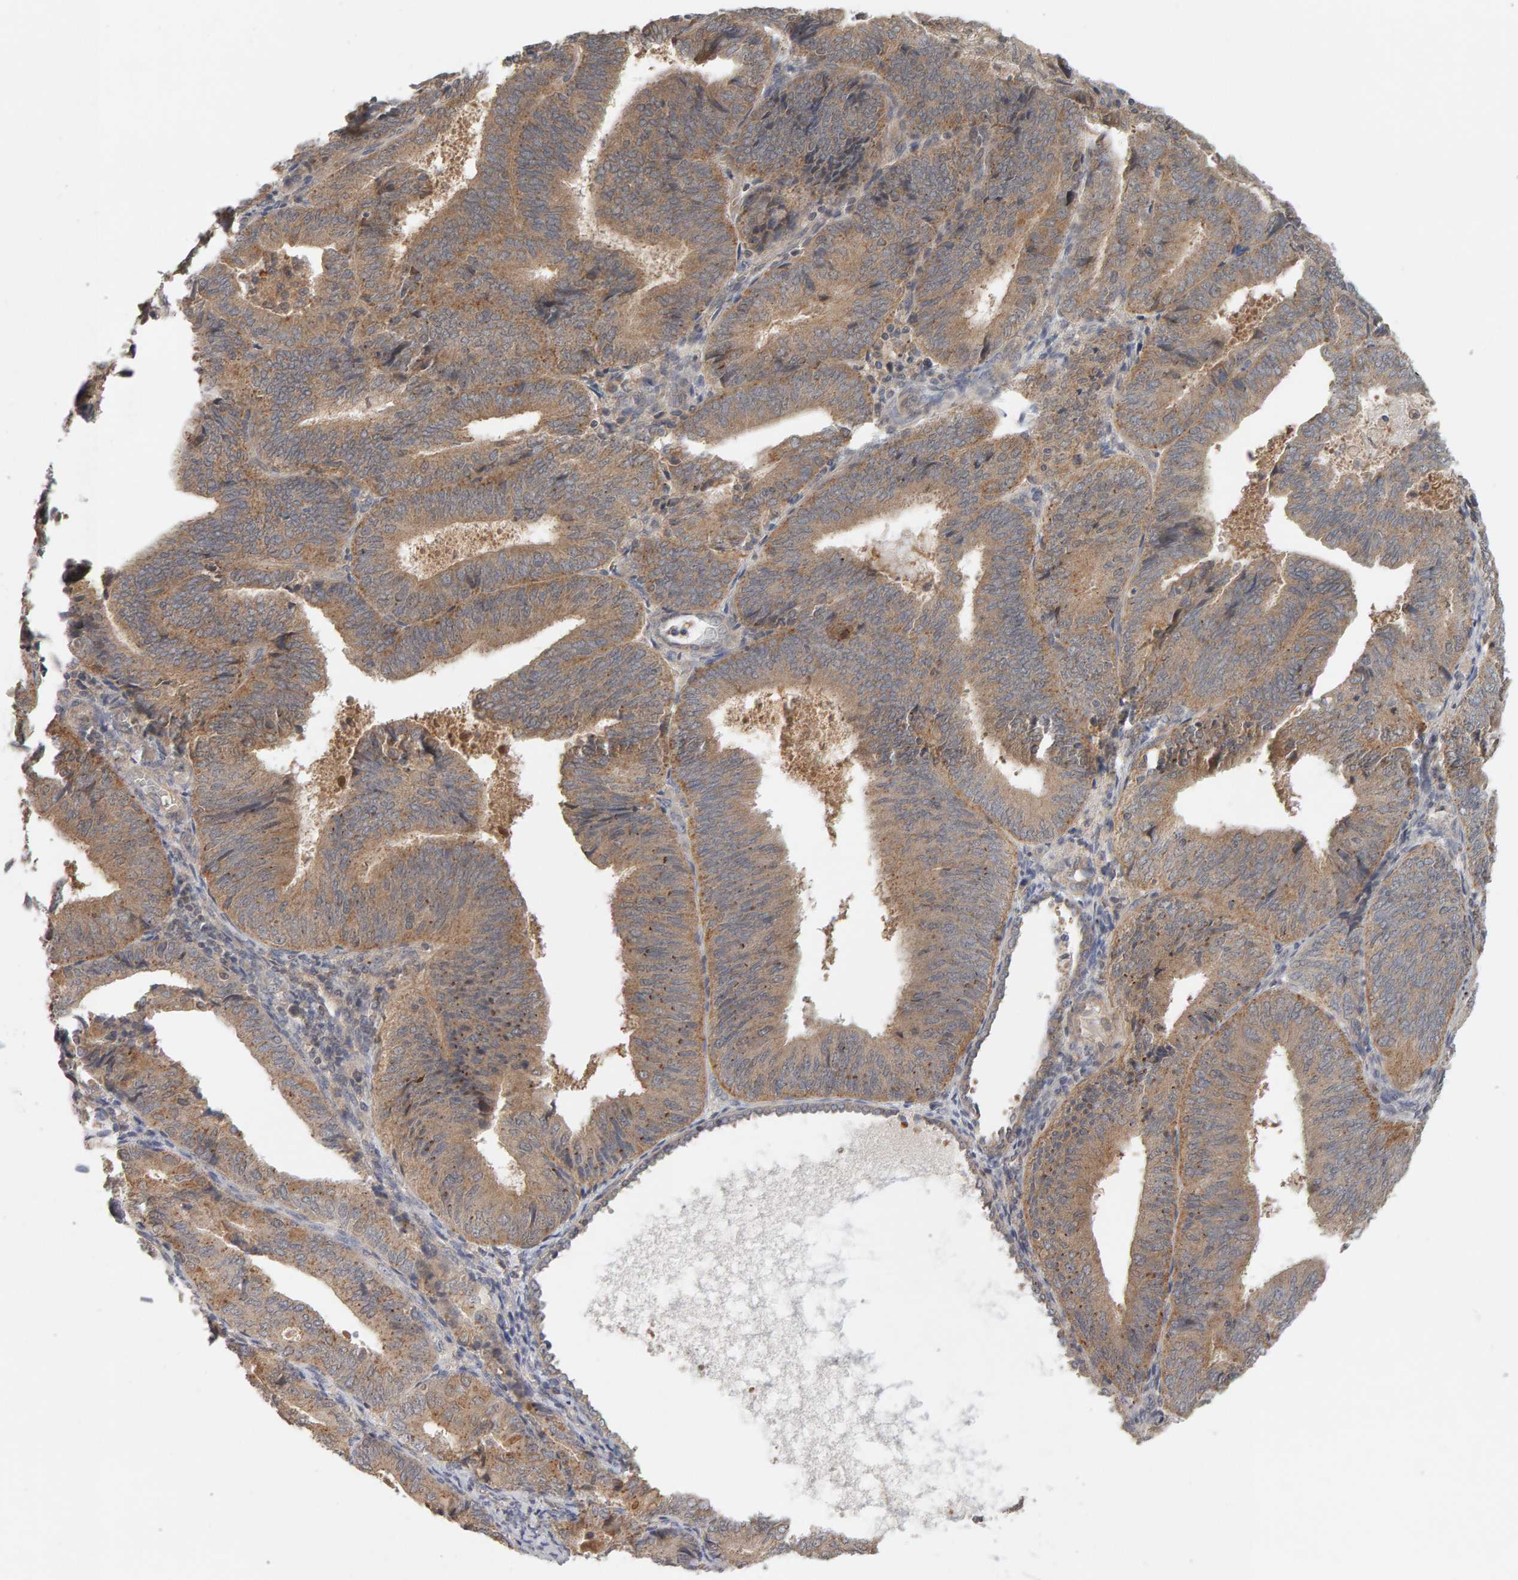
{"staining": {"intensity": "weak", "quantity": ">75%", "location": "cytoplasmic/membranous"}, "tissue": "endometrial cancer", "cell_type": "Tumor cells", "image_type": "cancer", "snomed": [{"axis": "morphology", "description": "Adenocarcinoma, NOS"}, {"axis": "topography", "description": "Endometrium"}], "caption": "The image exhibits a brown stain indicating the presence of a protein in the cytoplasmic/membranous of tumor cells in adenocarcinoma (endometrial). Using DAB (3,3'-diaminobenzidine) (brown) and hematoxylin (blue) stains, captured at high magnification using brightfield microscopy.", "gene": "DNAJC7", "patient": {"sex": "female", "age": 81}}